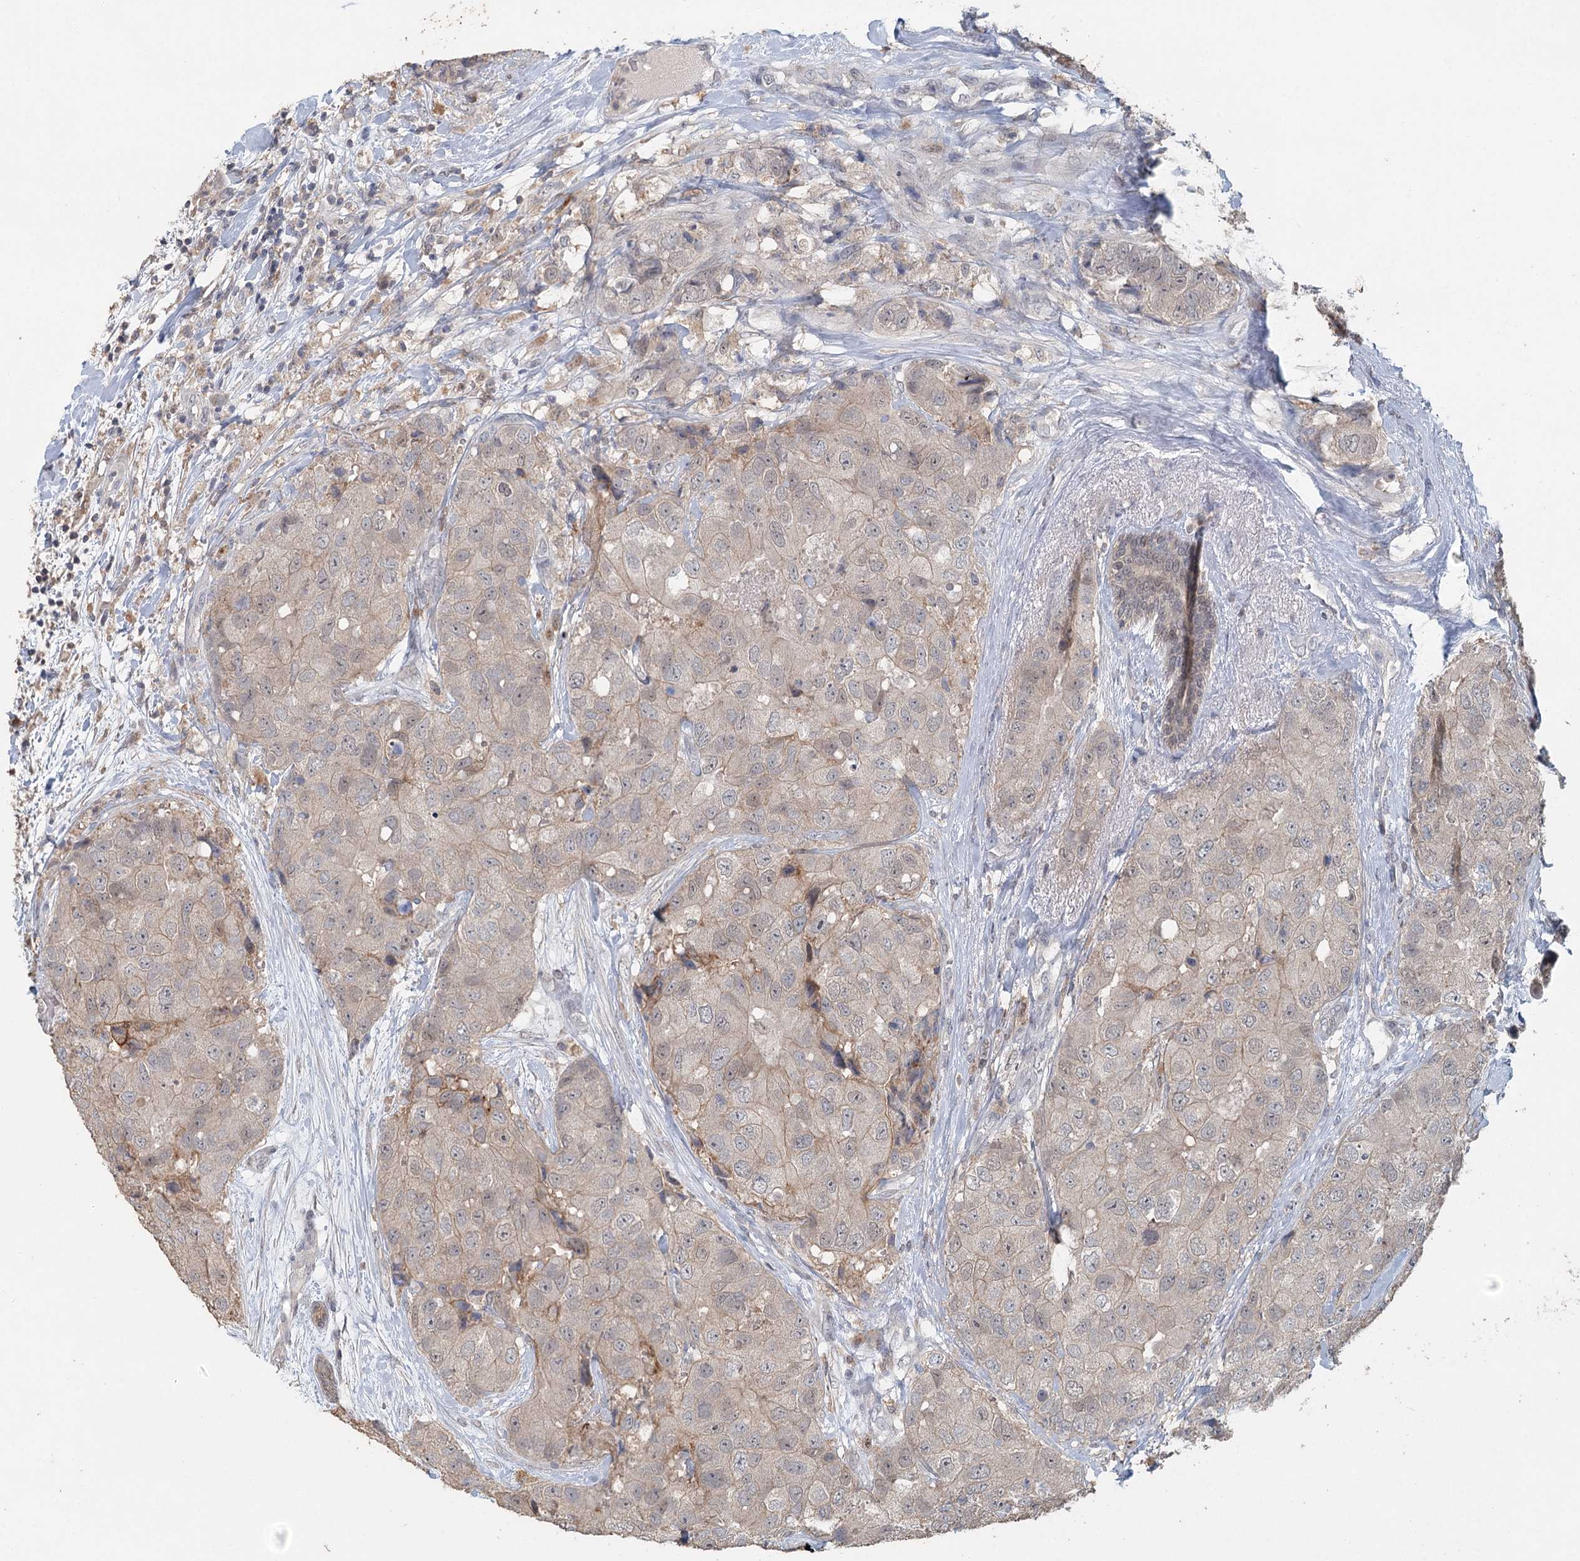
{"staining": {"intensity": "weak", "quantity": "<25%", "location": "cytoplasmic/membranous"}, "tissue": "breast cancer", "cell_type": "Tumor cells", "image_type": "cancer", "snomed": [{"axis": "morphology", "description": "Duct carcinoma"}, {"axis": "topography", "description": "Breast"}], "caption": "Immunohistochemical staining of human breast cancer (intraductal carcinoma) shows no significant positivity in tumor cells.", "gene": "ADK", "patient": {"sex": "female", "age": 62}}